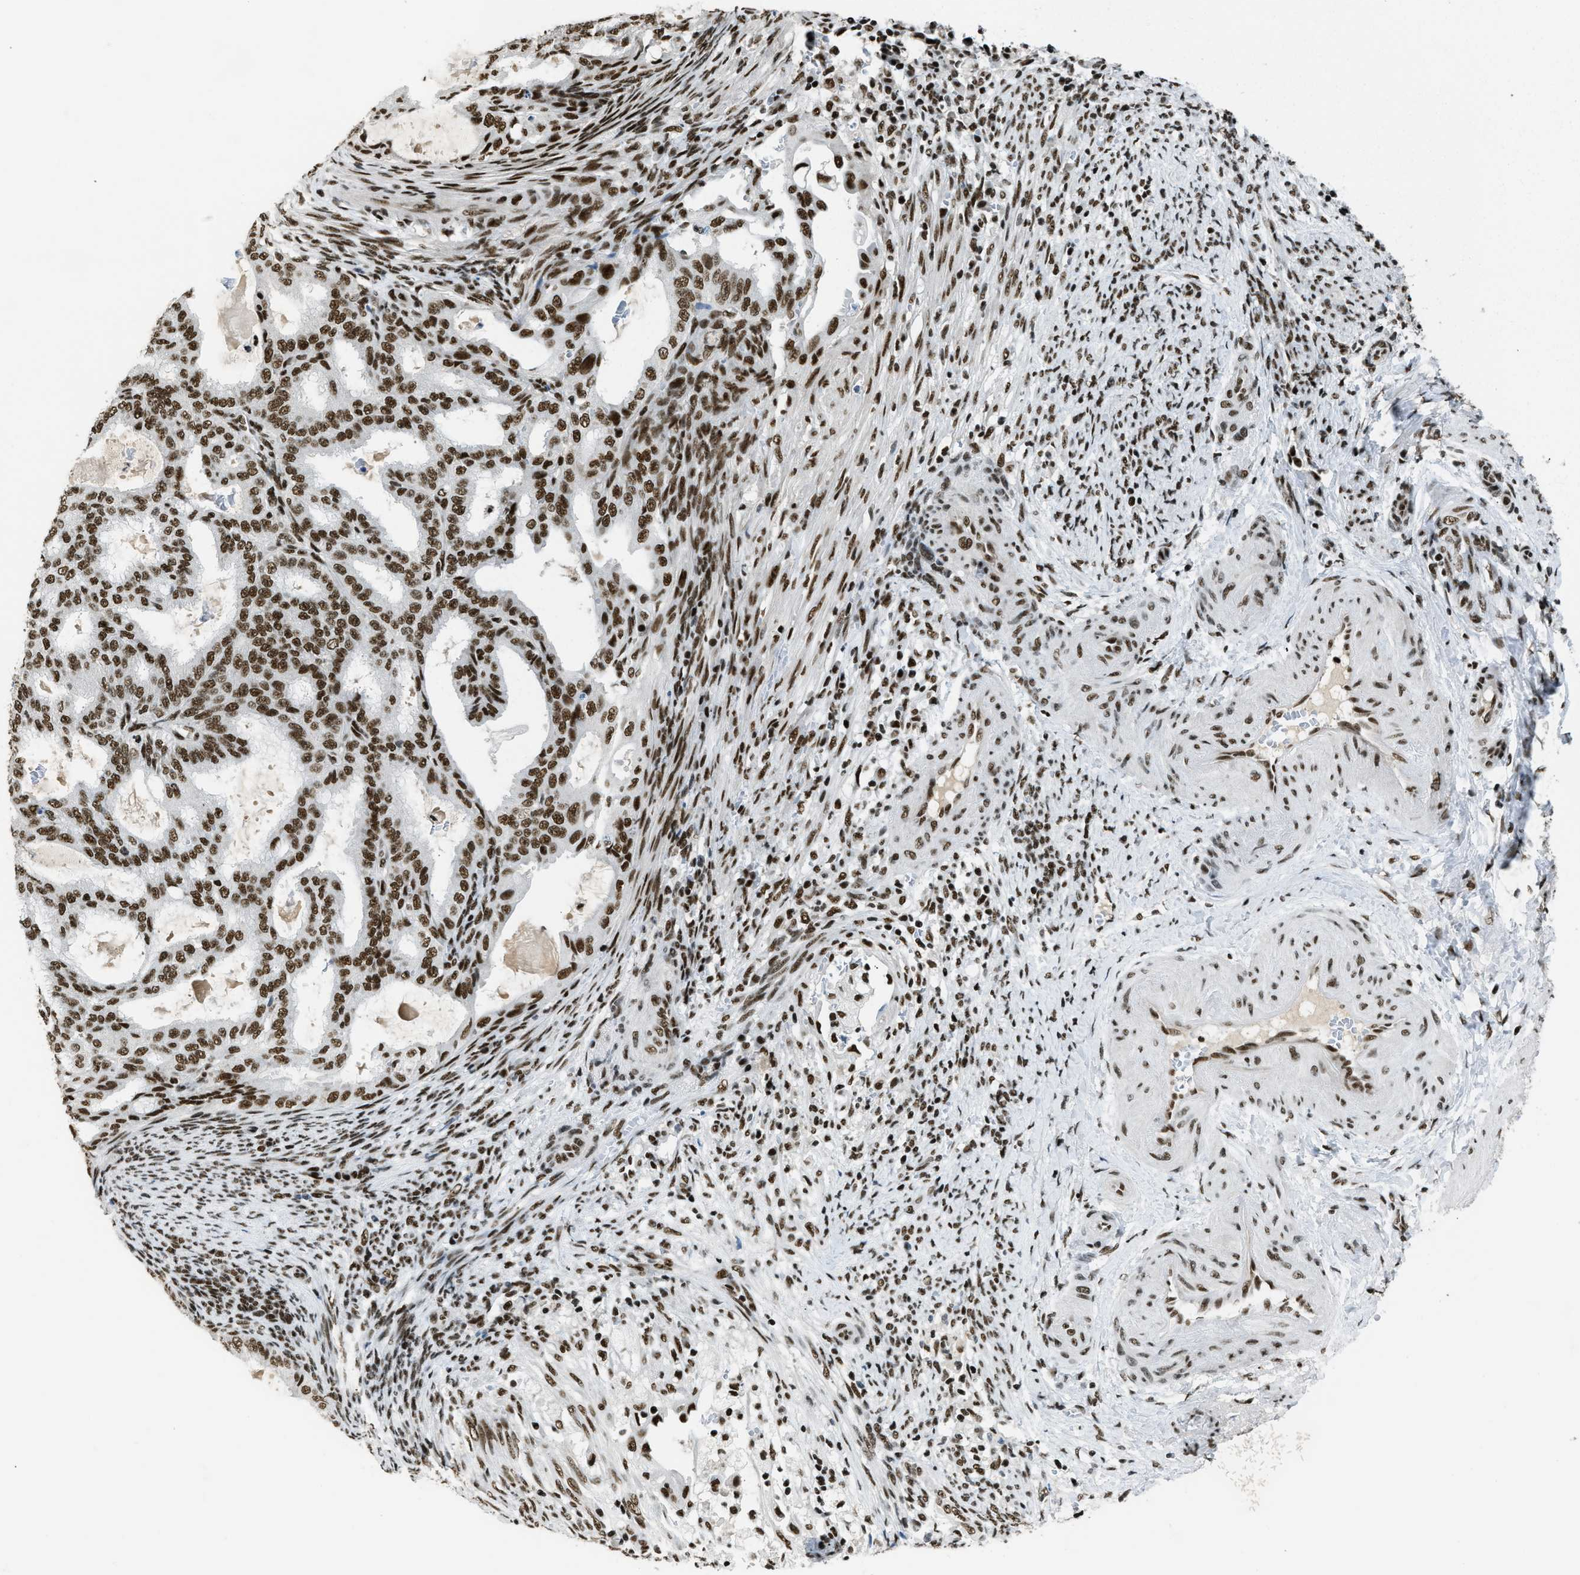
{"staining": {"intensity": "strong", "quantity": ">75%", "location": "nuclear"}, "tissue": "endometrial cancer", "cell_type": "Tumor cells", "image_type": "cancer", "snomed": [{"axis": "morphology", "description": "Adenocarcinoma, NOS"}, {"axis": "topography", "description": "Endometrium"}], "caption": "The histopathology image displays a brown stain indicating the presence of a protein in the nuclear of tumor cells in endometrial adenocarcinoma.", "gene": "SCAF4", "patient": {"sex": "female", "age": 58}}